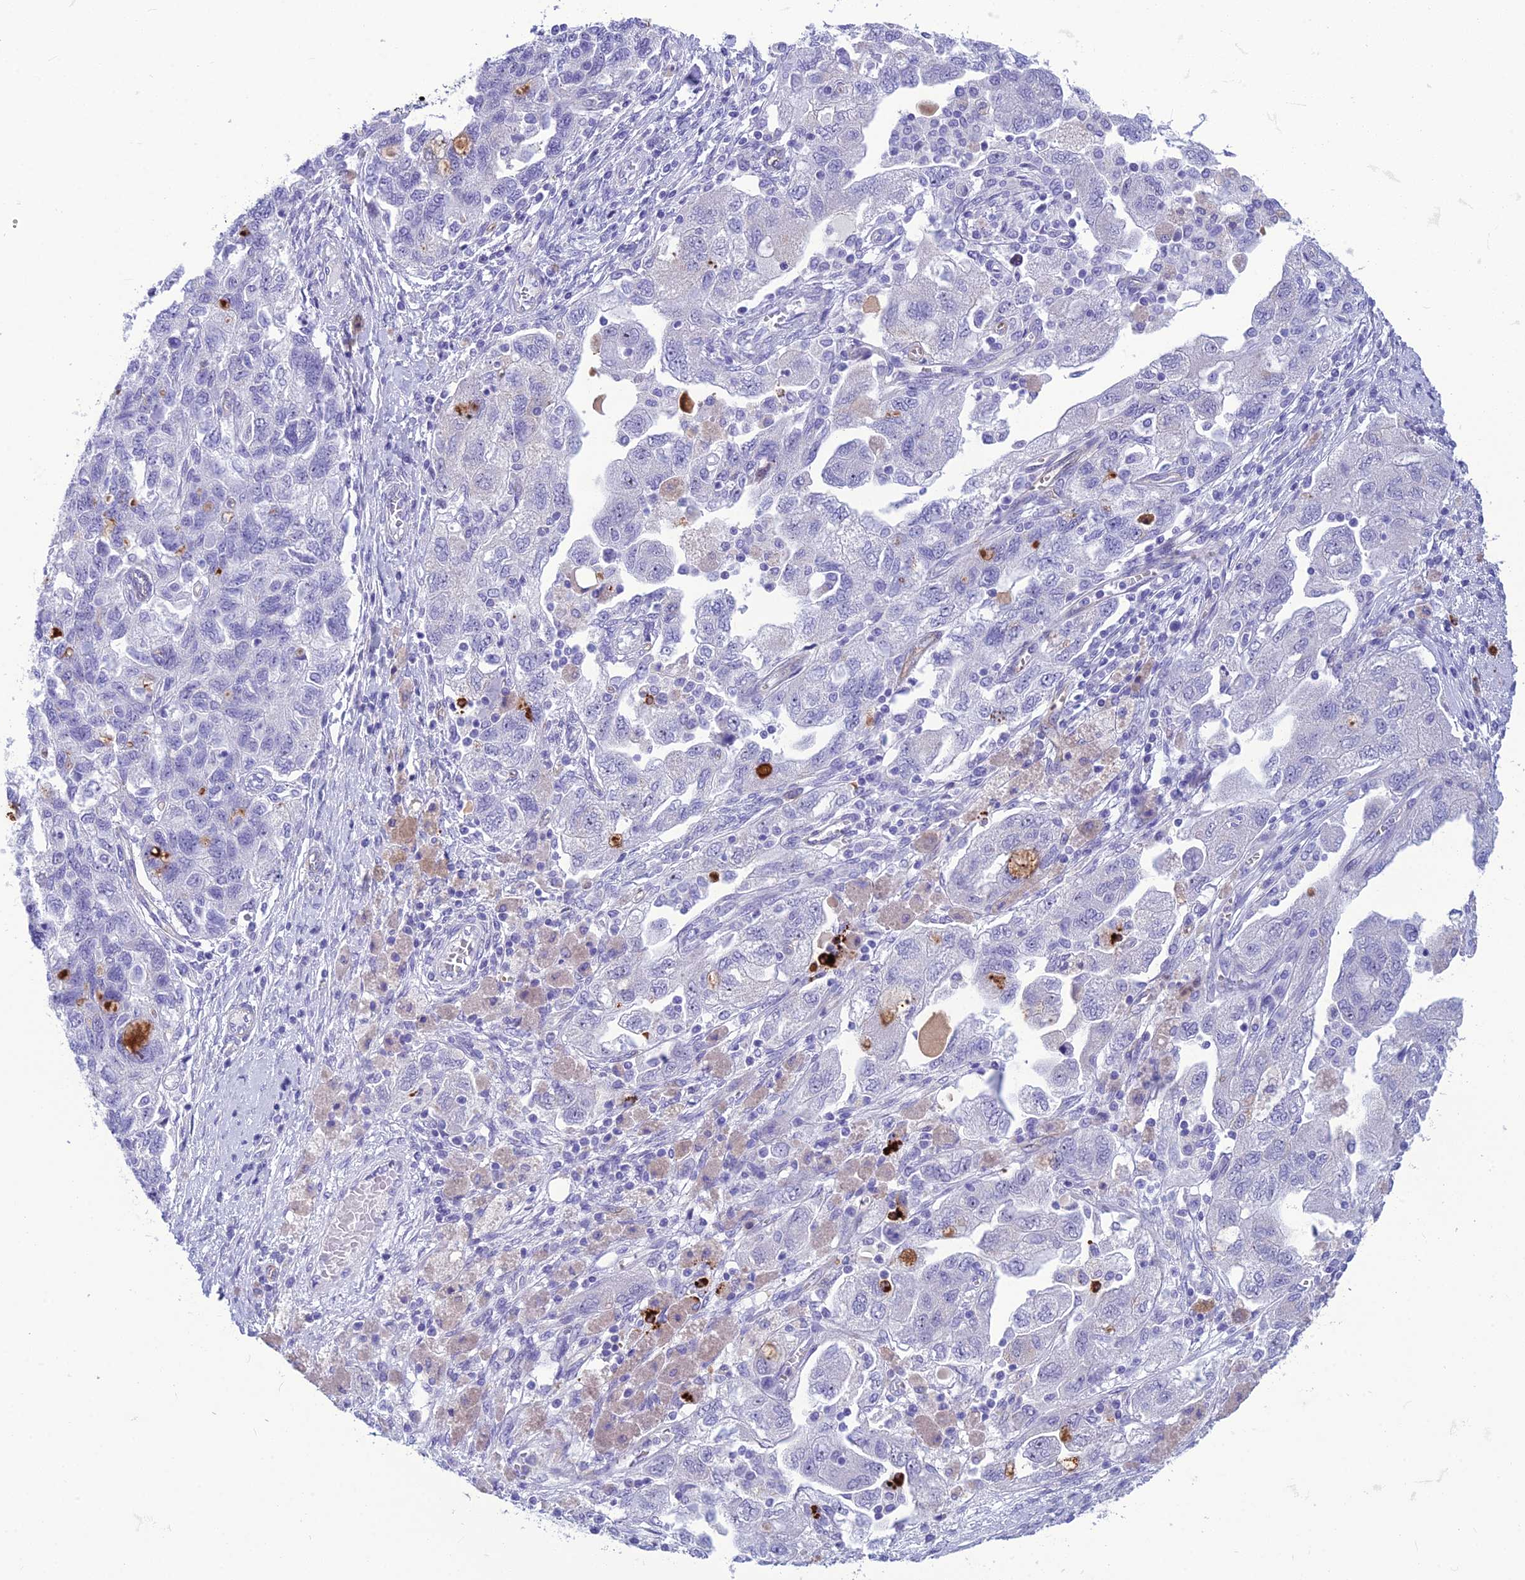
{"staining": {"intensity": "negative", "quantity": "none", "location": "none"}, "tissue": "ovarian cancer", "cell_type": "Tumor cells", "image_type": "cancer", "snomed": [{"axis": "morphology", "description": "Carcinoma, NOS"}, {"axis": "morphology", "description": "Cystadenocarcinoma, serous, NOS"}, {"axis": "topography", "description": "Ovary"}], "caption": "Photomicrograph shows no significant protein positivity in tumor cells of ovarian carcinoma.", "gene": "BBS7", "patient": {"sex": "female", "age": 69}}